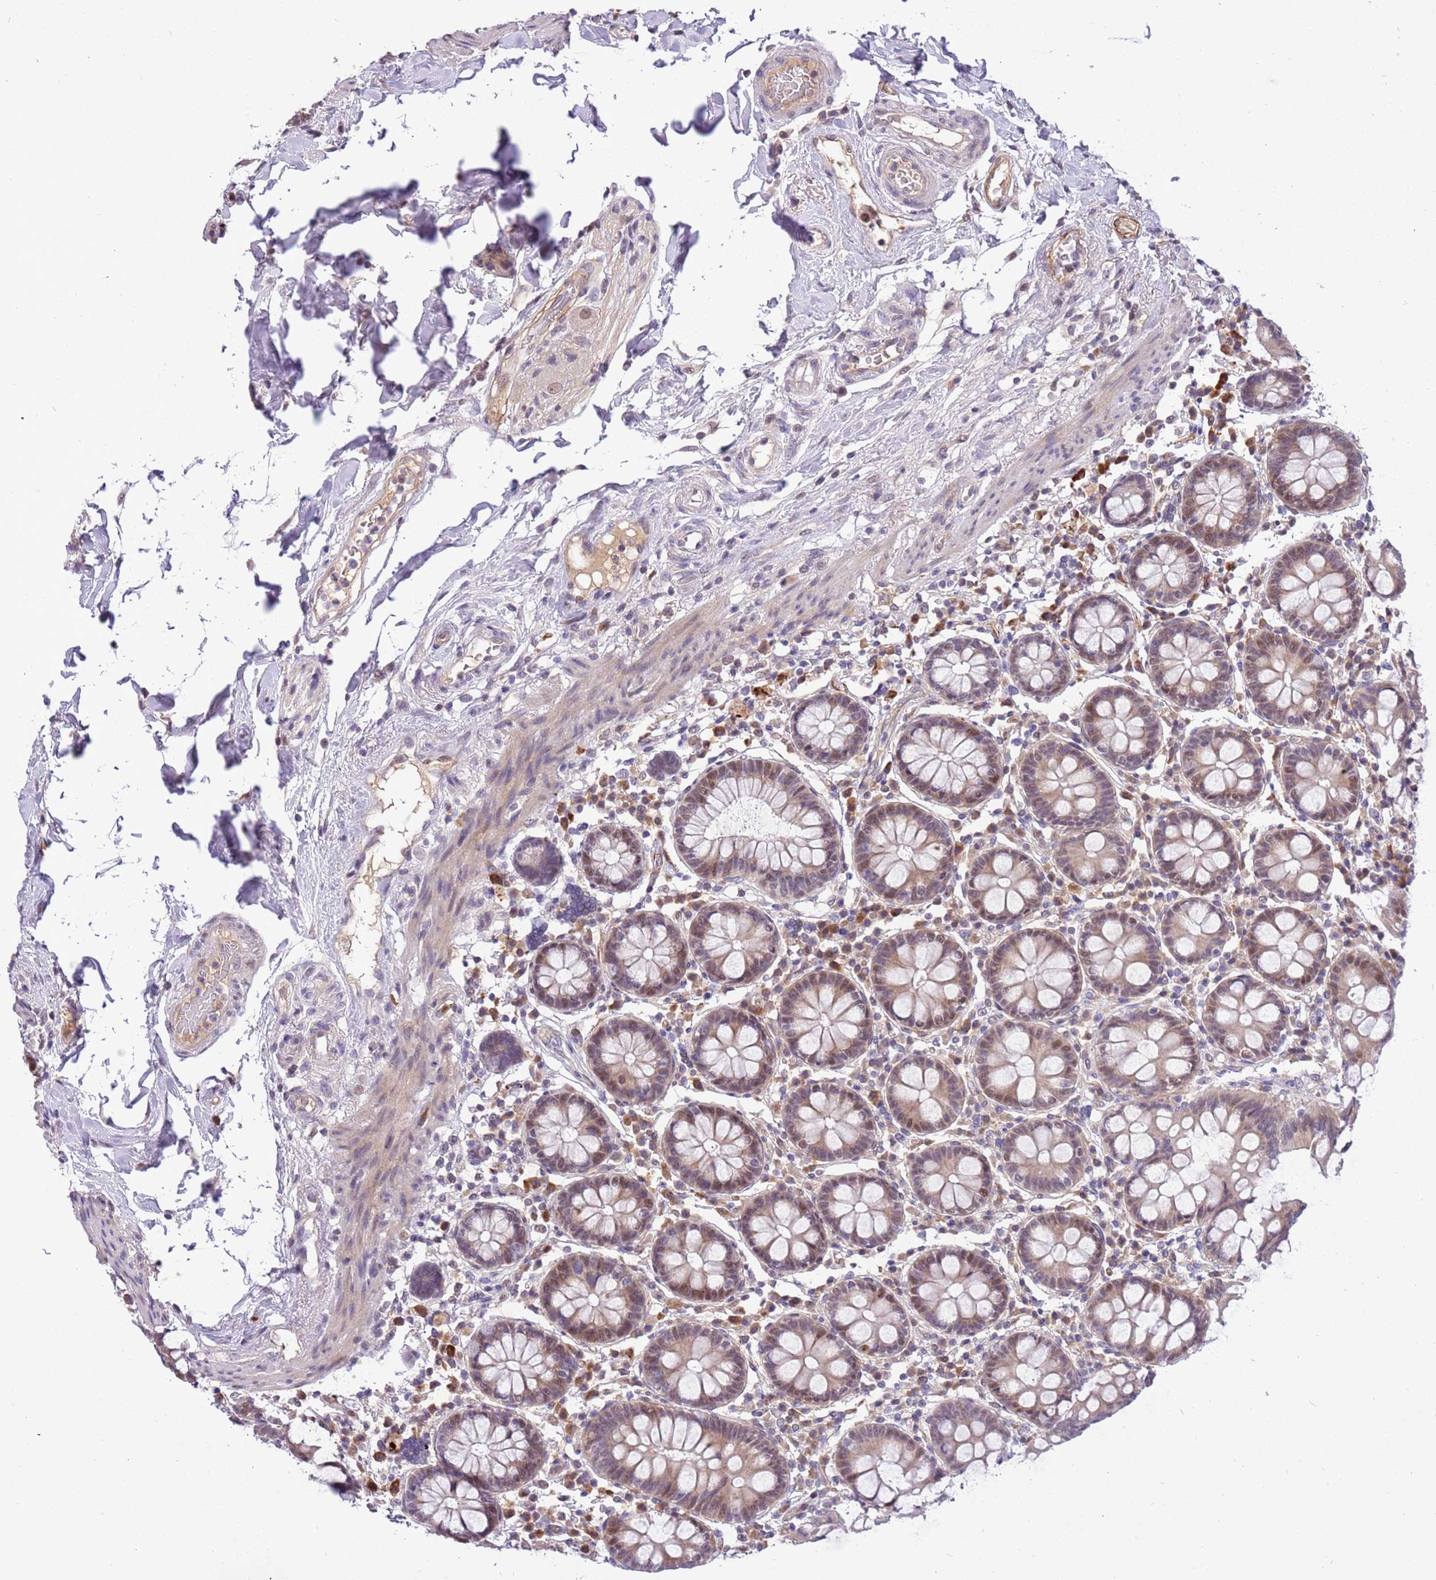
{"staining": {"intensity": "weak", "quantity": ">75%", "location": "cytoplasmic/membranous"}, "tissue": "colon", "cell_type": "Endothelial cells", "image_type": "normal", "snomed": [{"axis": "morphology", "description": "Normal tissue, NOS"}, {"axis": "topography", "description": "Colon"}], "caption": "Normal colon displays weak cytoplasmic/membranous staining in about >75% of endothelial cells, visualized by immunohistochemistry.", "gene": "MAGEF1", "patient": {"sex": "female", "age": 79}}